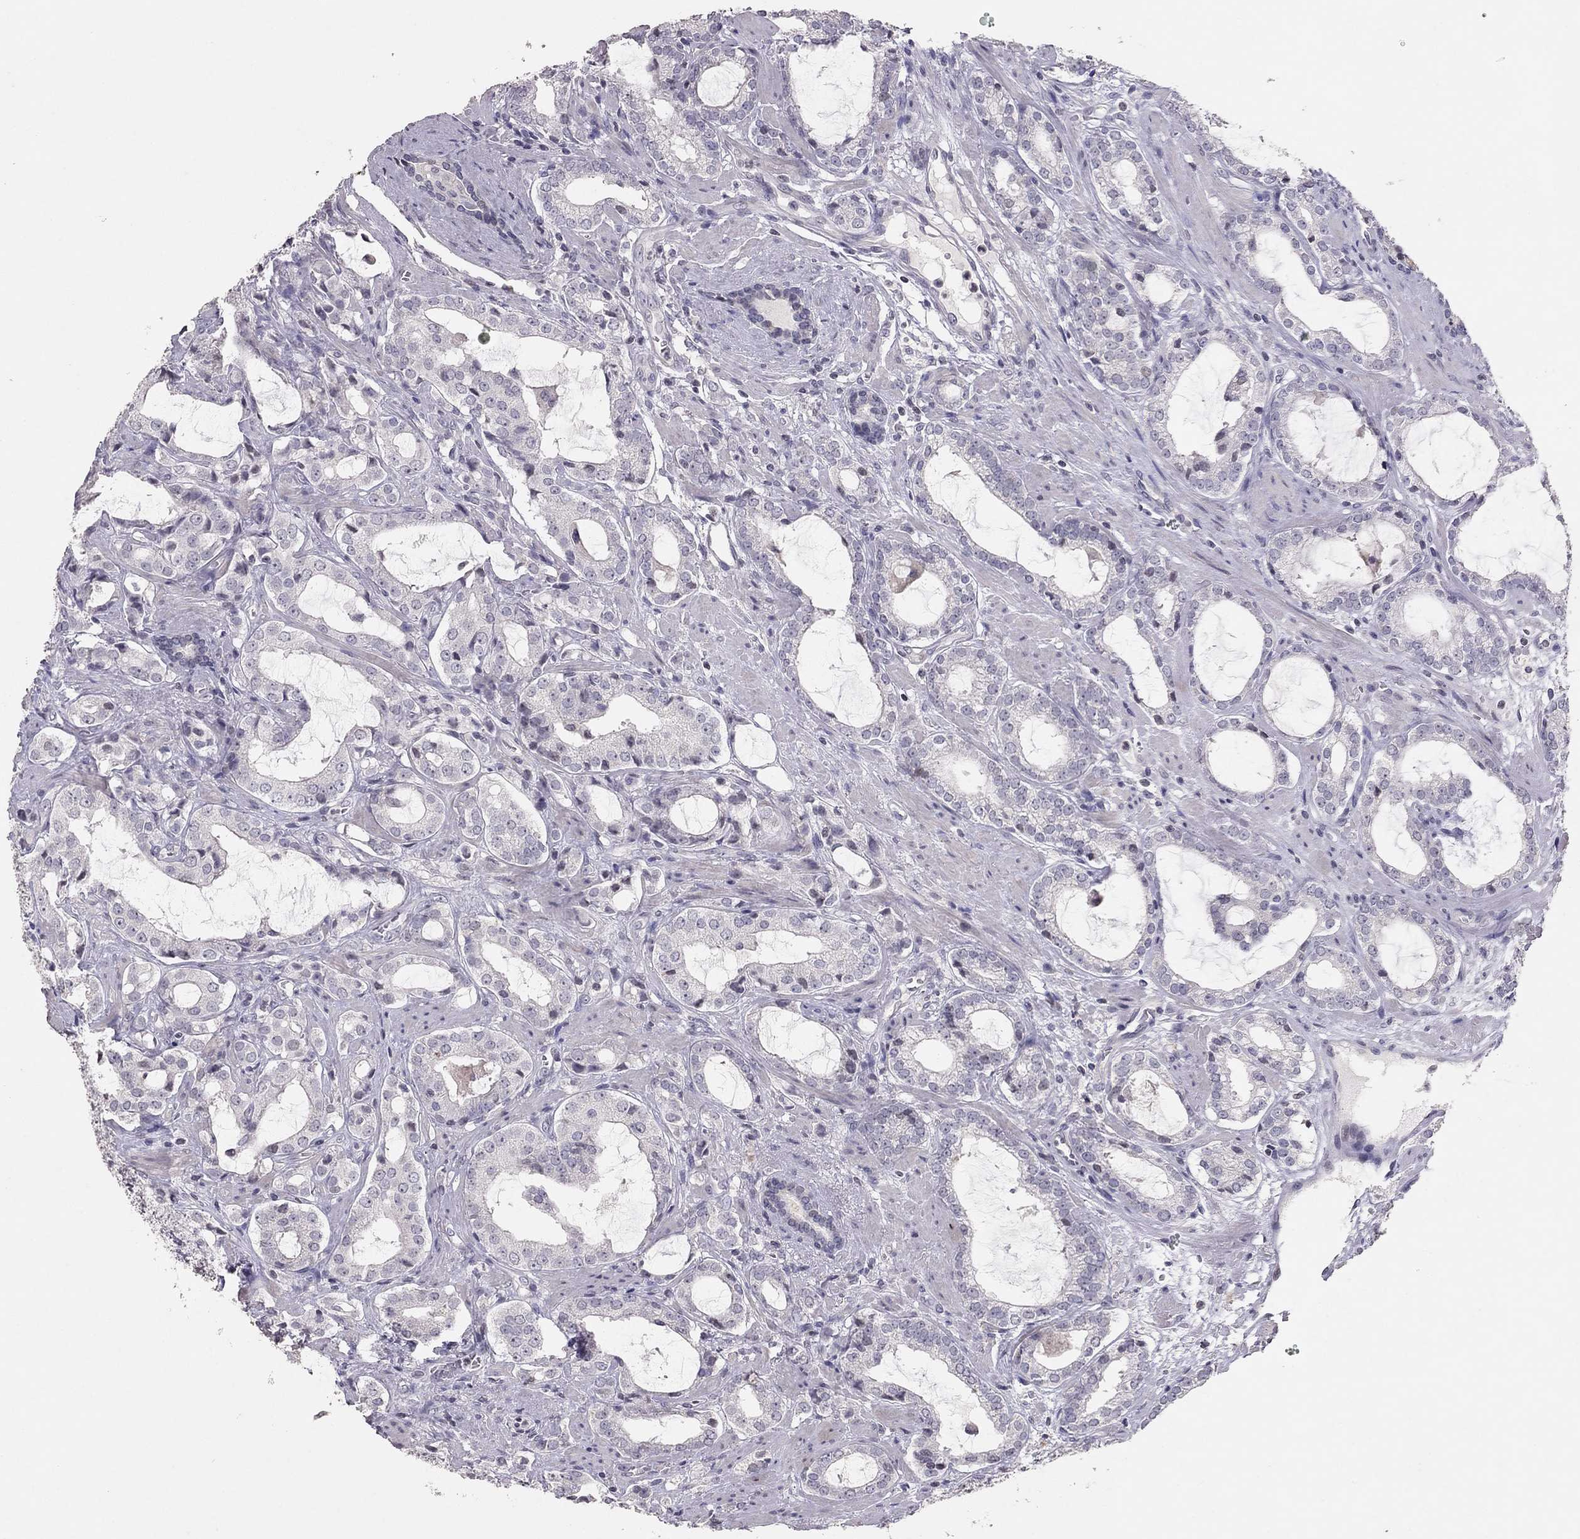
{"staining": {"intensity": "negative", "quantity": "none", "location": "none"}, "tissue": "prostate cancer", "cell_type": "Tumor cells", "image_type": "cancer", "snomed": [{"axis": "morphology", "description": "Adenocarcinoma, NOS"}, {"axis": "topography", "description": "Prostate"}], "caption": "Immunohistochemistry of prostate cancer reveals no staining in tumor cells. The staining is performed using DAB (3,3'-diaminobenzidine) brown chromogen with nuclei counter-stained in using hematoxylin.", "gene": "TSHB", "patient": {"sex": "male", "age": 66}}